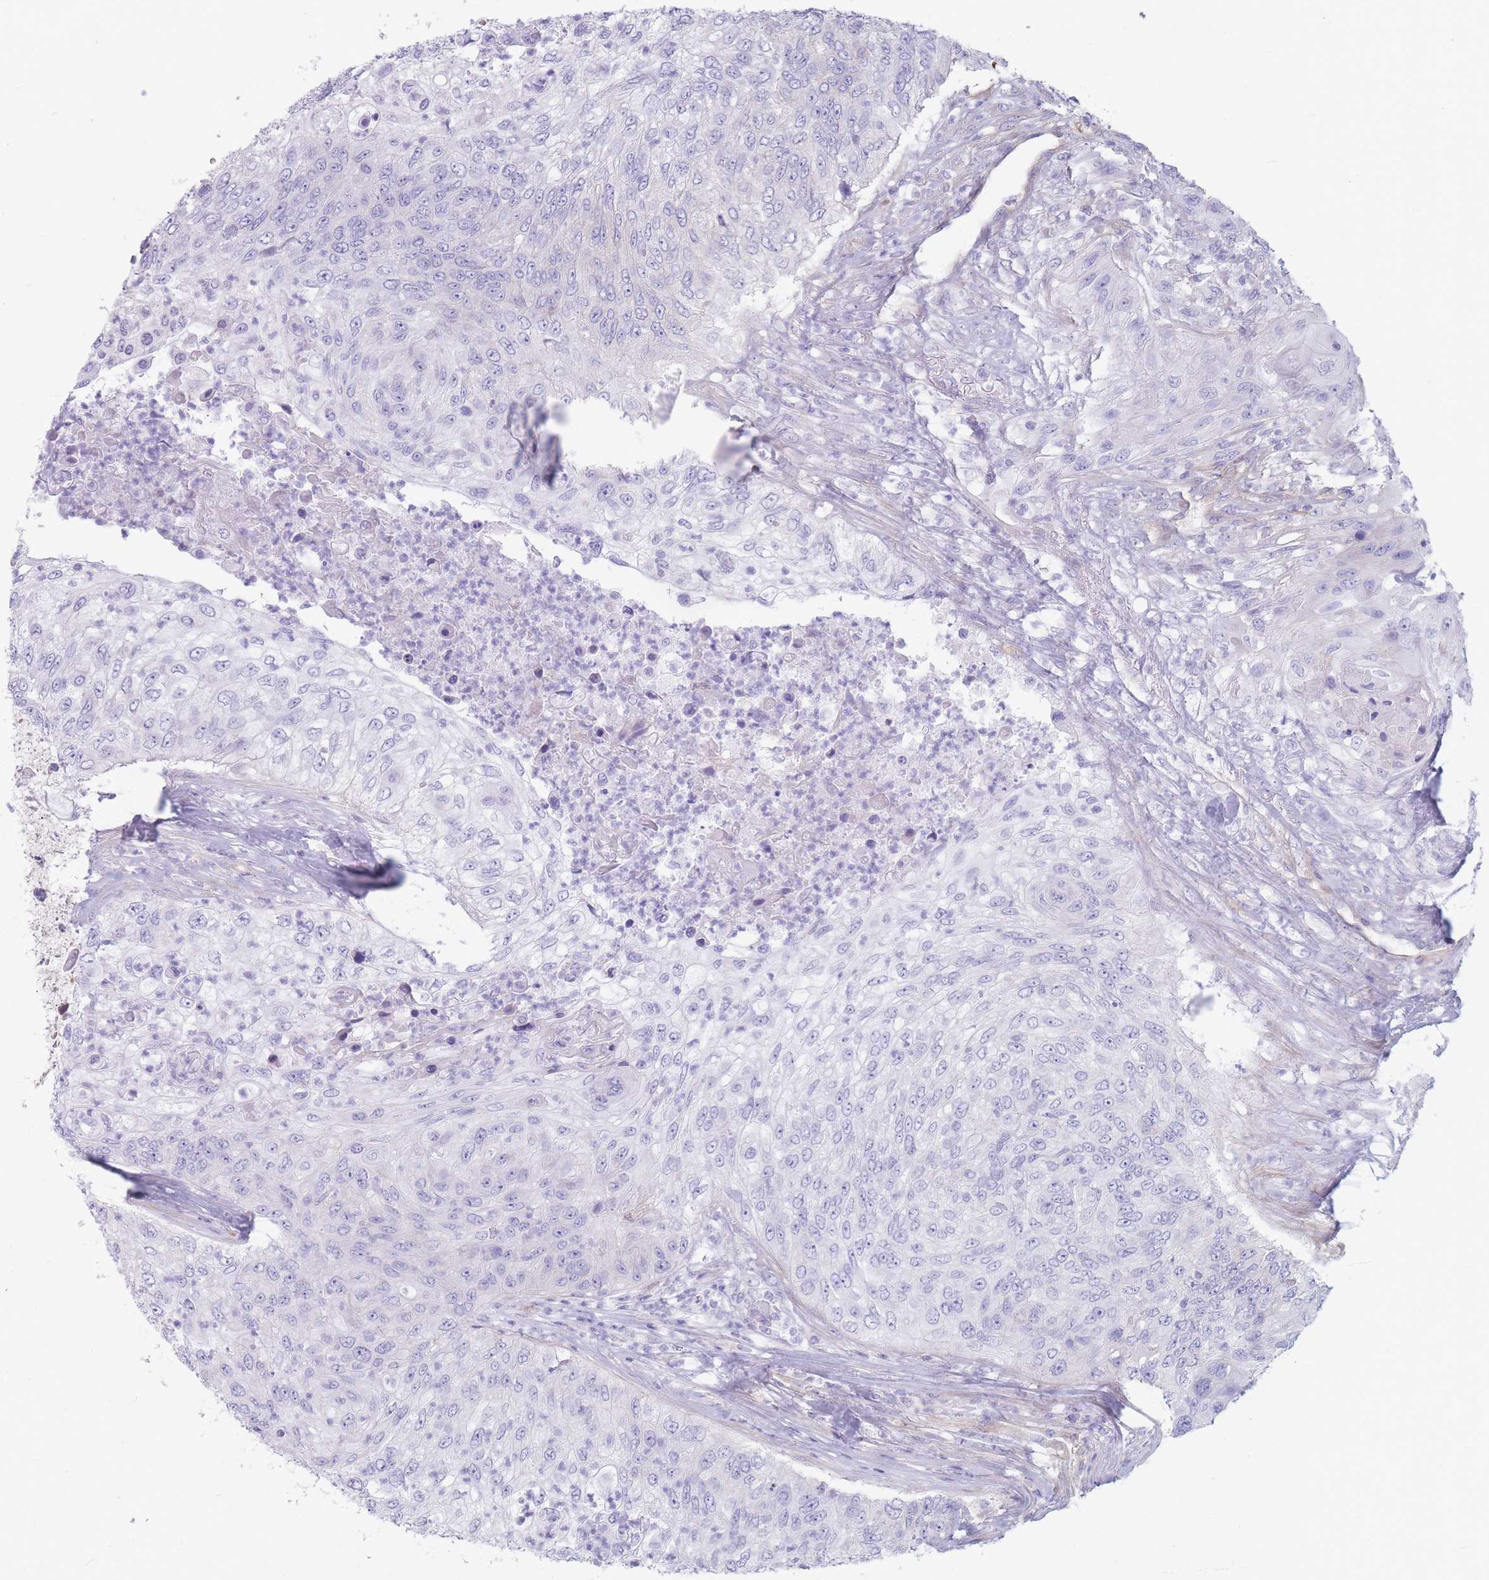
{"staining": {"intensity": "negative", "quantity": "none", "location": "none"}, "tissue": "urothelial cancer", "cell_type": "Tumor cells", "image_type": "cancer", "snomed": [{"axis": "morphology", "description": "Urothelial carcinoma, High grade"}, {"axis": "topography", "description": "Urinary bladder"}], "caption": "Tumor cells show no significant protein staining in urothelial carcinoma (high-grade). The staining is performed using DAB brown chromogen with nuclei counter-stained in using hematoxylin.", "gene": "PLPP1", "patient": {"sex": "female", "age": 60}}